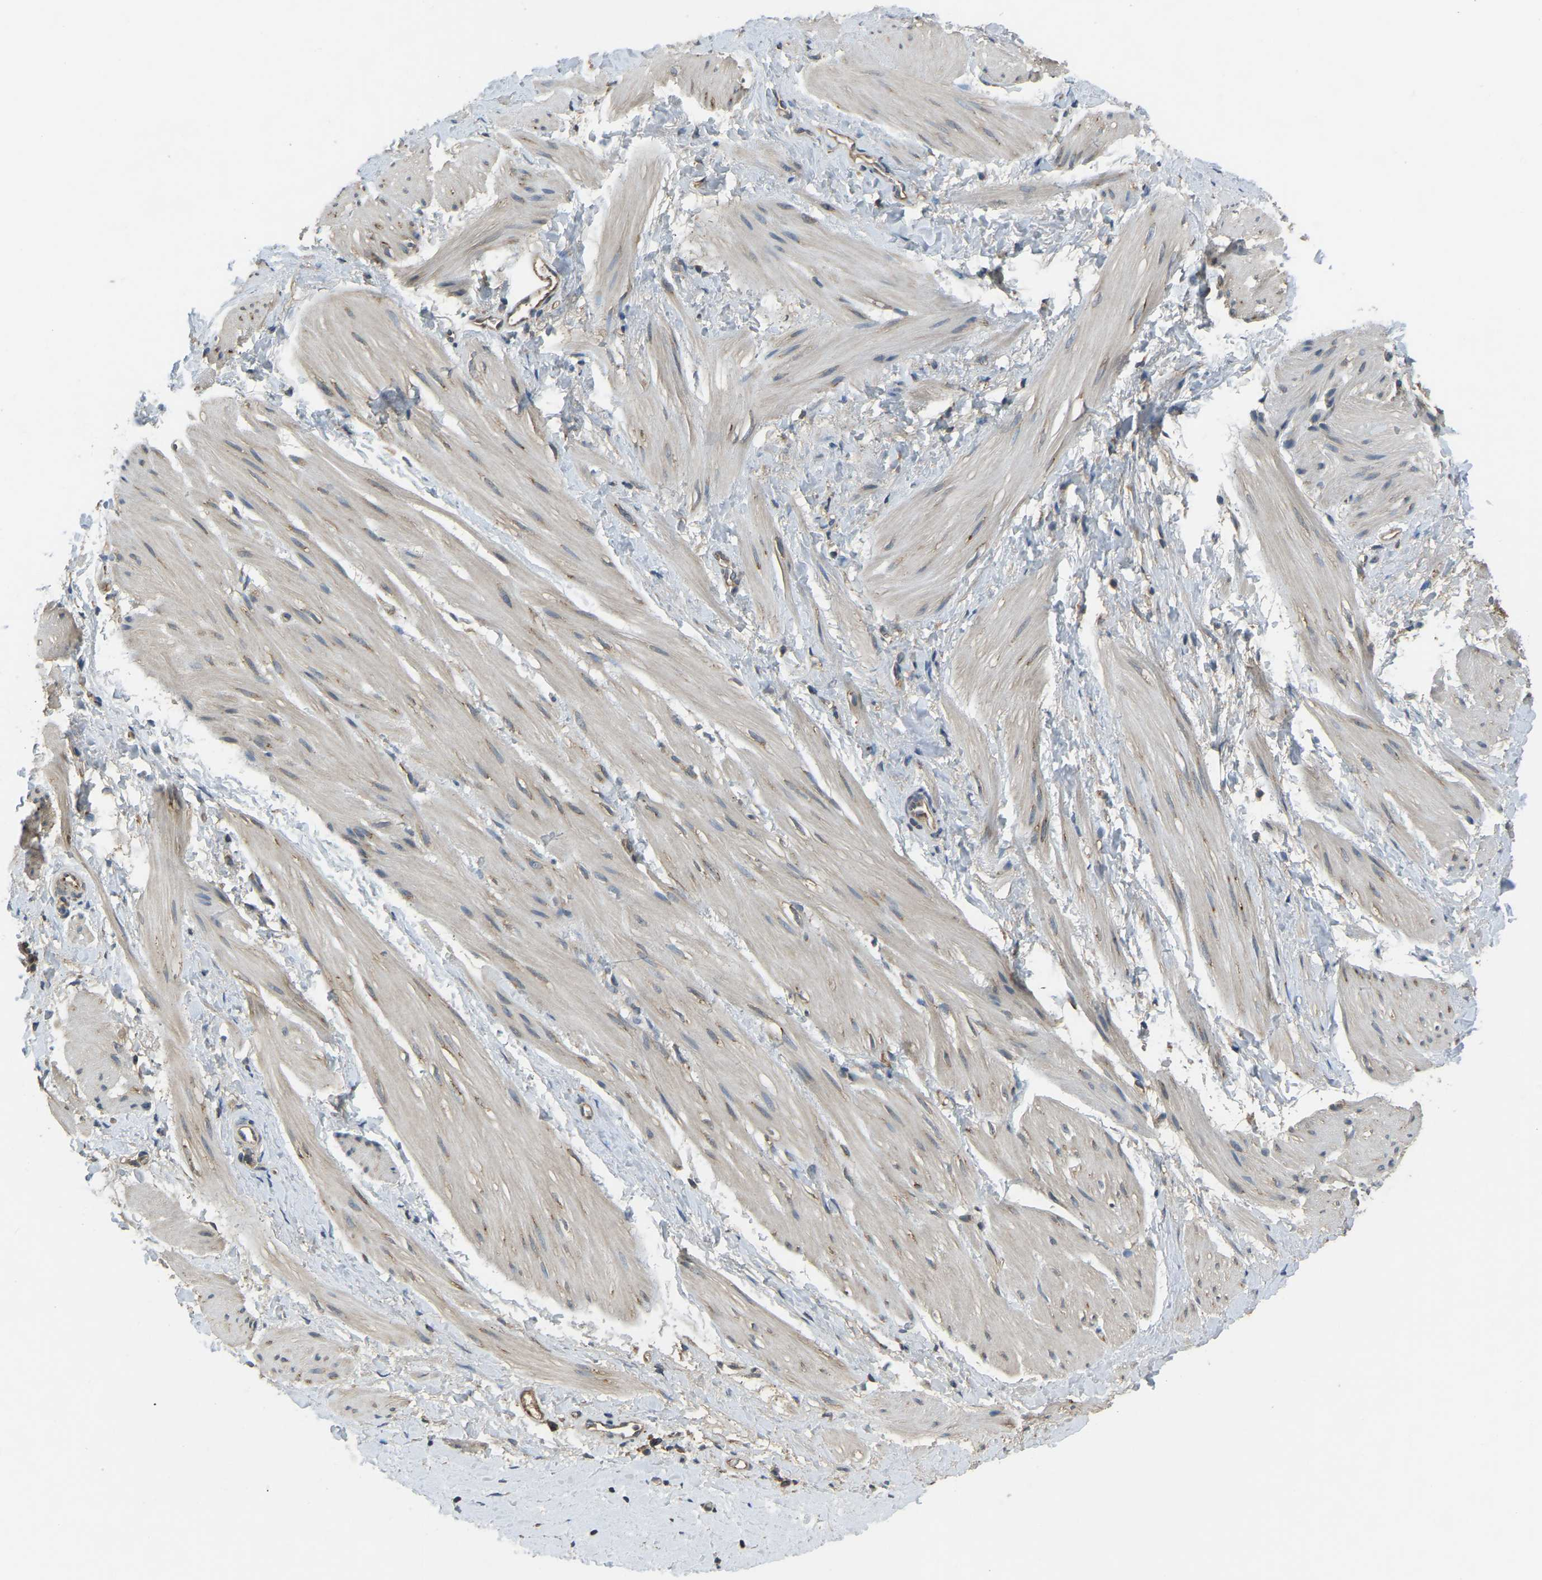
{"staining": {"intensity": "weak", "quantity": "25%-75%", "location": "cytoplasmic/membranous"}, "tissue": "smooth muscle", "cell_type": "Smooth muscle cells", "image_type": "normal", "snomed": [{"axis": "morphology", "description": "Normal tissue, NOS"}, {"axis": "topography", "description": "Smooth muscle"}], "caption": "A micrograph of human smooth muscle stained for a protein displays weak cytoplasmic/membranous brown staining in smooth muscle cells. (DAB = brown stain, brightfield microscopy at high magnification).", "gene": "AIMP1", "patient": {"sex": "male", "age": 16}}